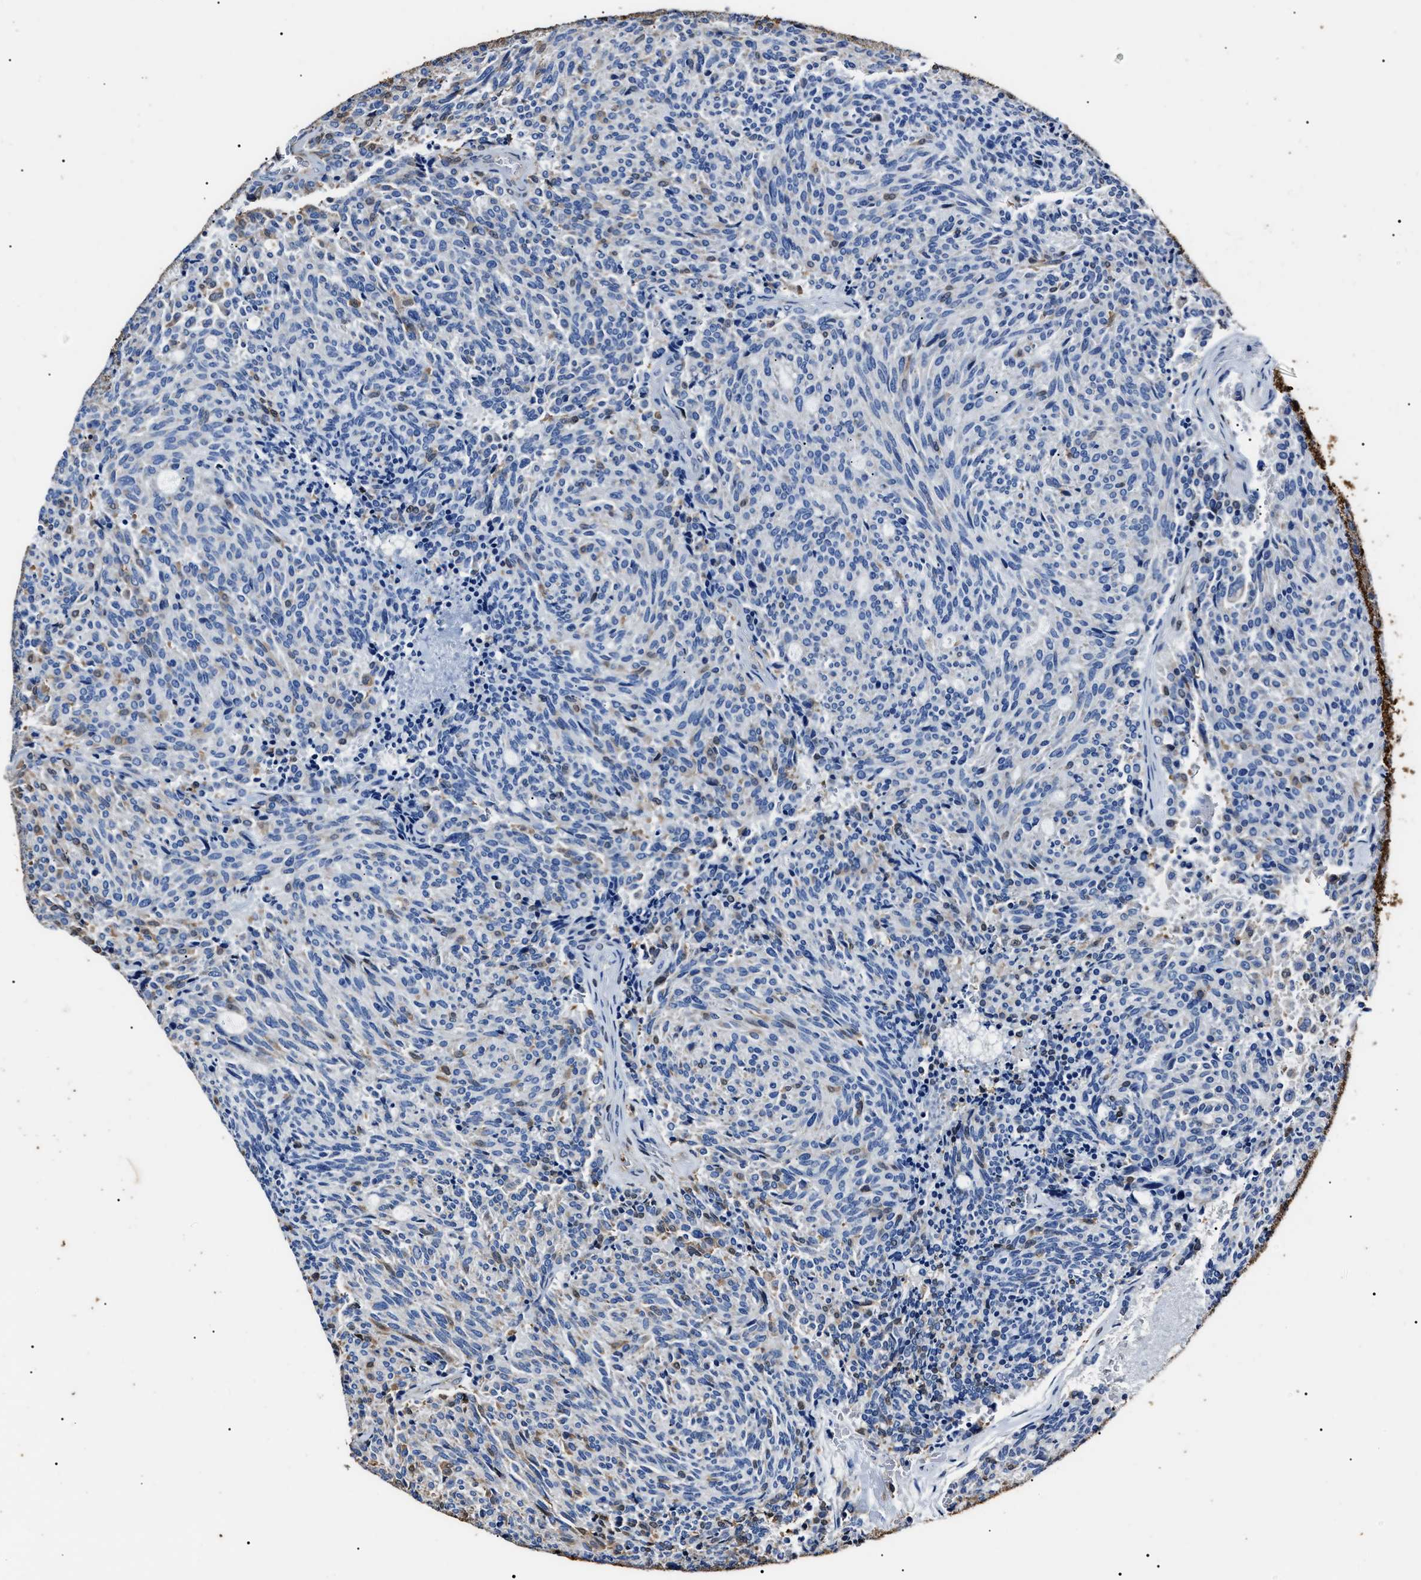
{"staining": {"intensity": "negative", "quantity": "none", "location": "none"}, "tissue": "carcinoid", "cell_type": "Tumor cells", "image_type": "cancer", "snomed": [{"axis": "morphology", "description": "Carcinoid, malignant, NOS"}, {"axis": "topography", "description": "Pancreas"}], "caption": "Protein analysis of carcinoid (malignant) demonstrates no significant expression in tumor cells. The staining is performed using DAB (3,3'-diaminobenzidine) brown chromogen with nuclei counter-stained in using hematoxylin.", "gene": "ALDH1A1", "patient": {"sex": "female", "age": 54}}